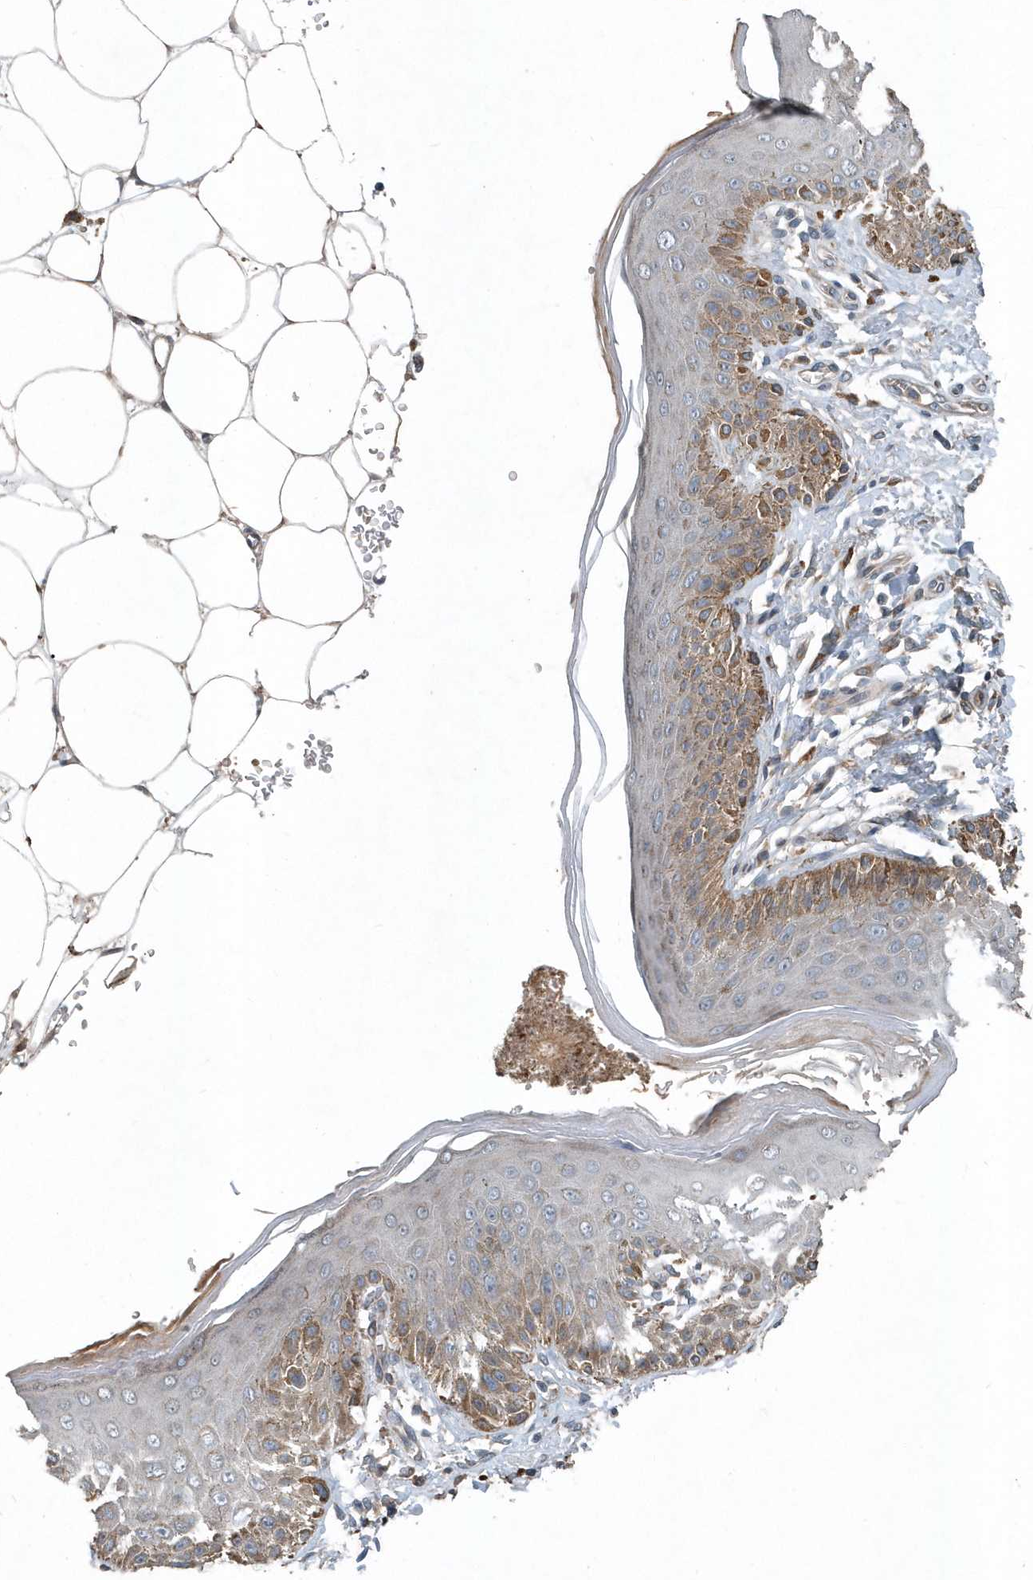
{"staining": {"intensity": "moderate", "quantity": "25%-75%", "location": "cytoplasmic/membranous"}, "tissue": "skin", "cell_type": "Epidermal cells", "image_type": "normal", "snomed": [{"axis": "morphology", "description": "Normal tissue, NOS"}, {"axis": "topography", "description": "Anal"}], "caption": "This histopathology image shows IHC staining of benign human skin, with medium moderate cytoplasmic/membranous expression in about 25%-75% of epidermal cells.", "gene": "SCFD2", "patient": {"sex": "male", "age": 44}}